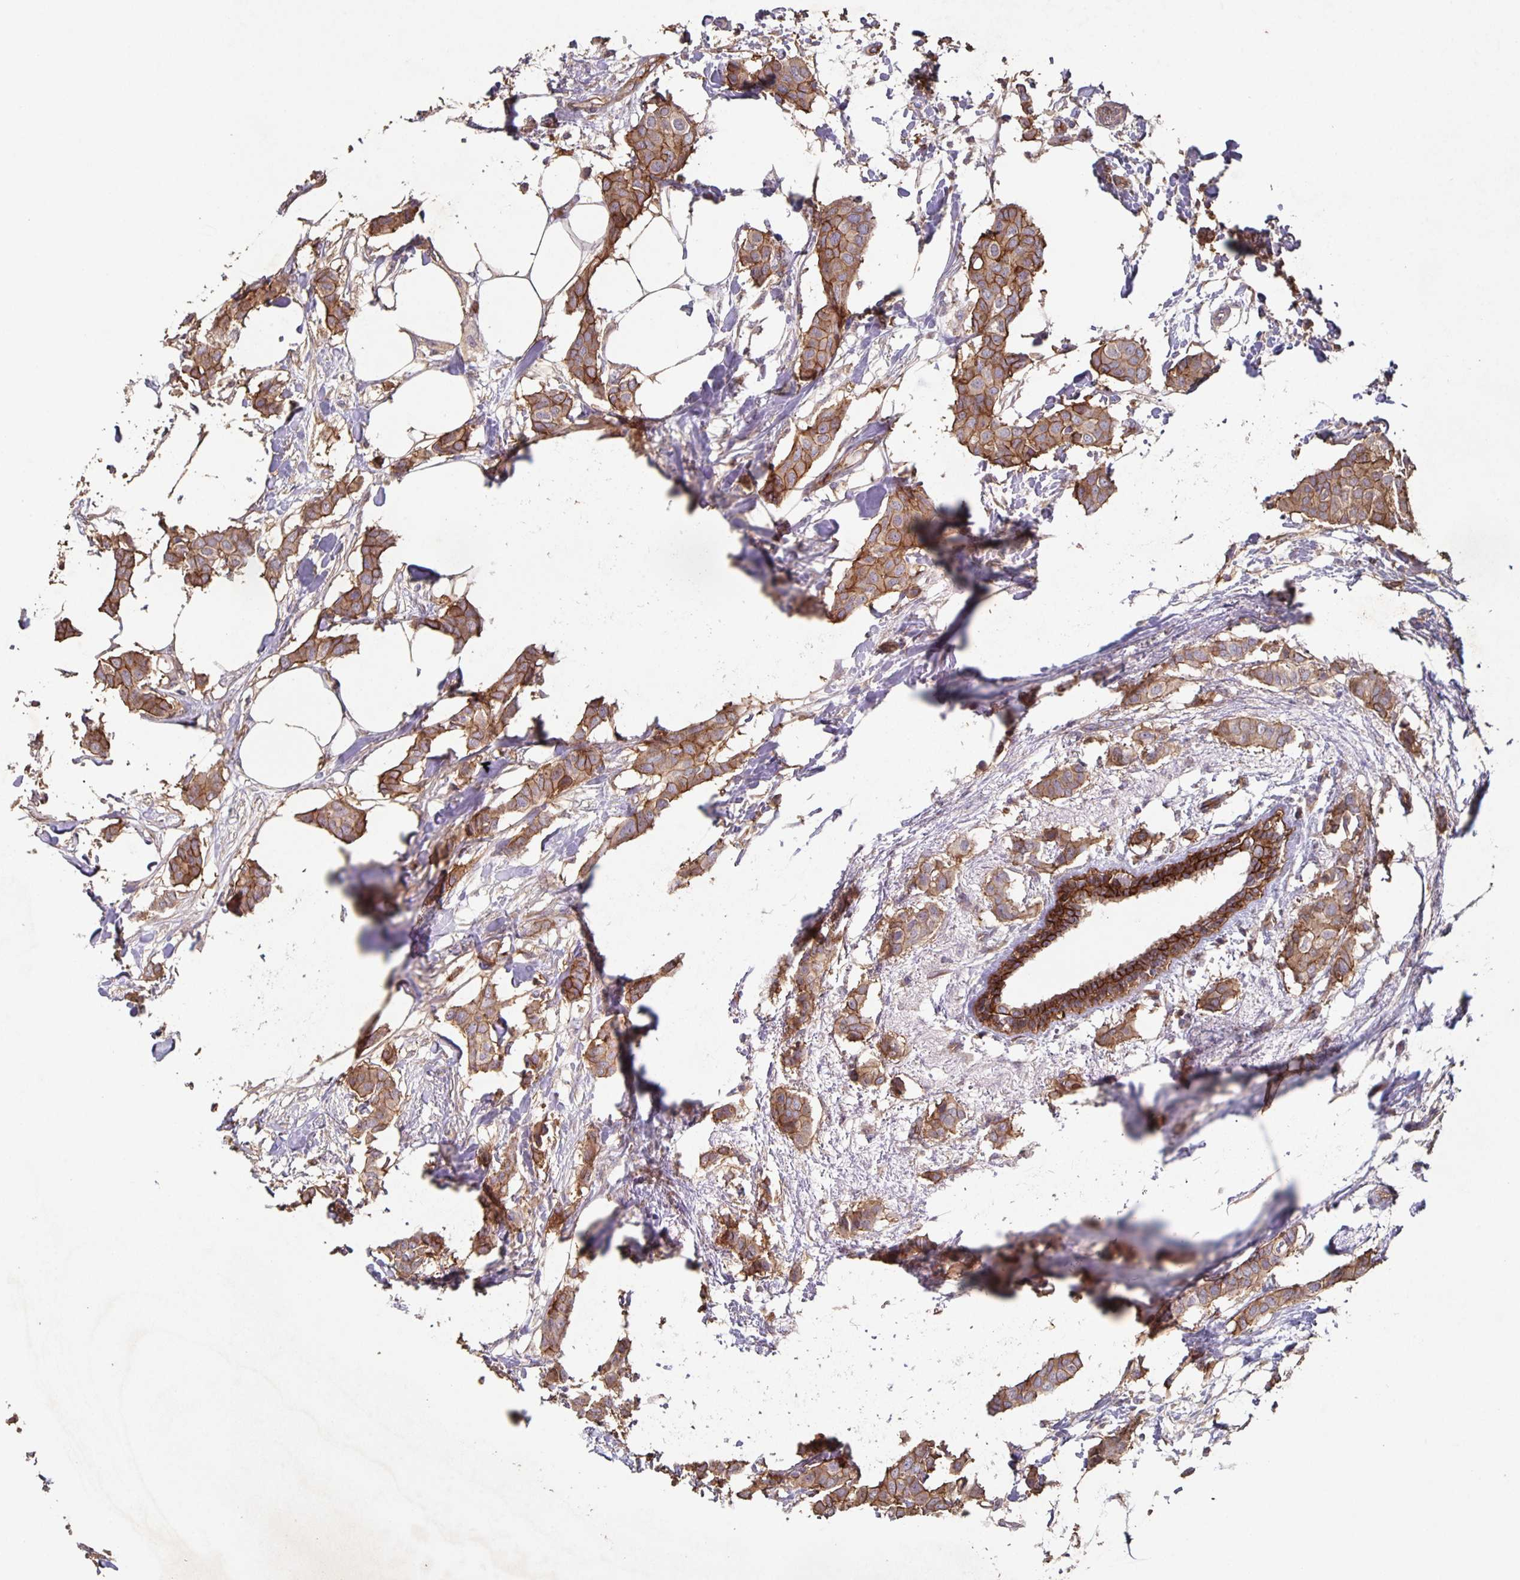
{"staining": {"intensity": "moderate", "quantity": ">75%", "location": "cytoplasmic/membranous"}, "tissue": "breast cancer", "cell_type": "Tumor cells", "image_type": "cancer", "snomed": [{"axis": "morphology", "description": "Duct carcinoma"}, {"axis": "topography", "description": "Breast"}], "caption": "Breast invasive ductal carcinoma stained with DAB (3,3'-diaminobenzidine) immunohistochemistry shows medium levels of moderate cytoplasmic/membranous staining in approximately >75% of tumor cells.", "gene": "ITGA2", "patient": {"sex": "female", "age": 62}}